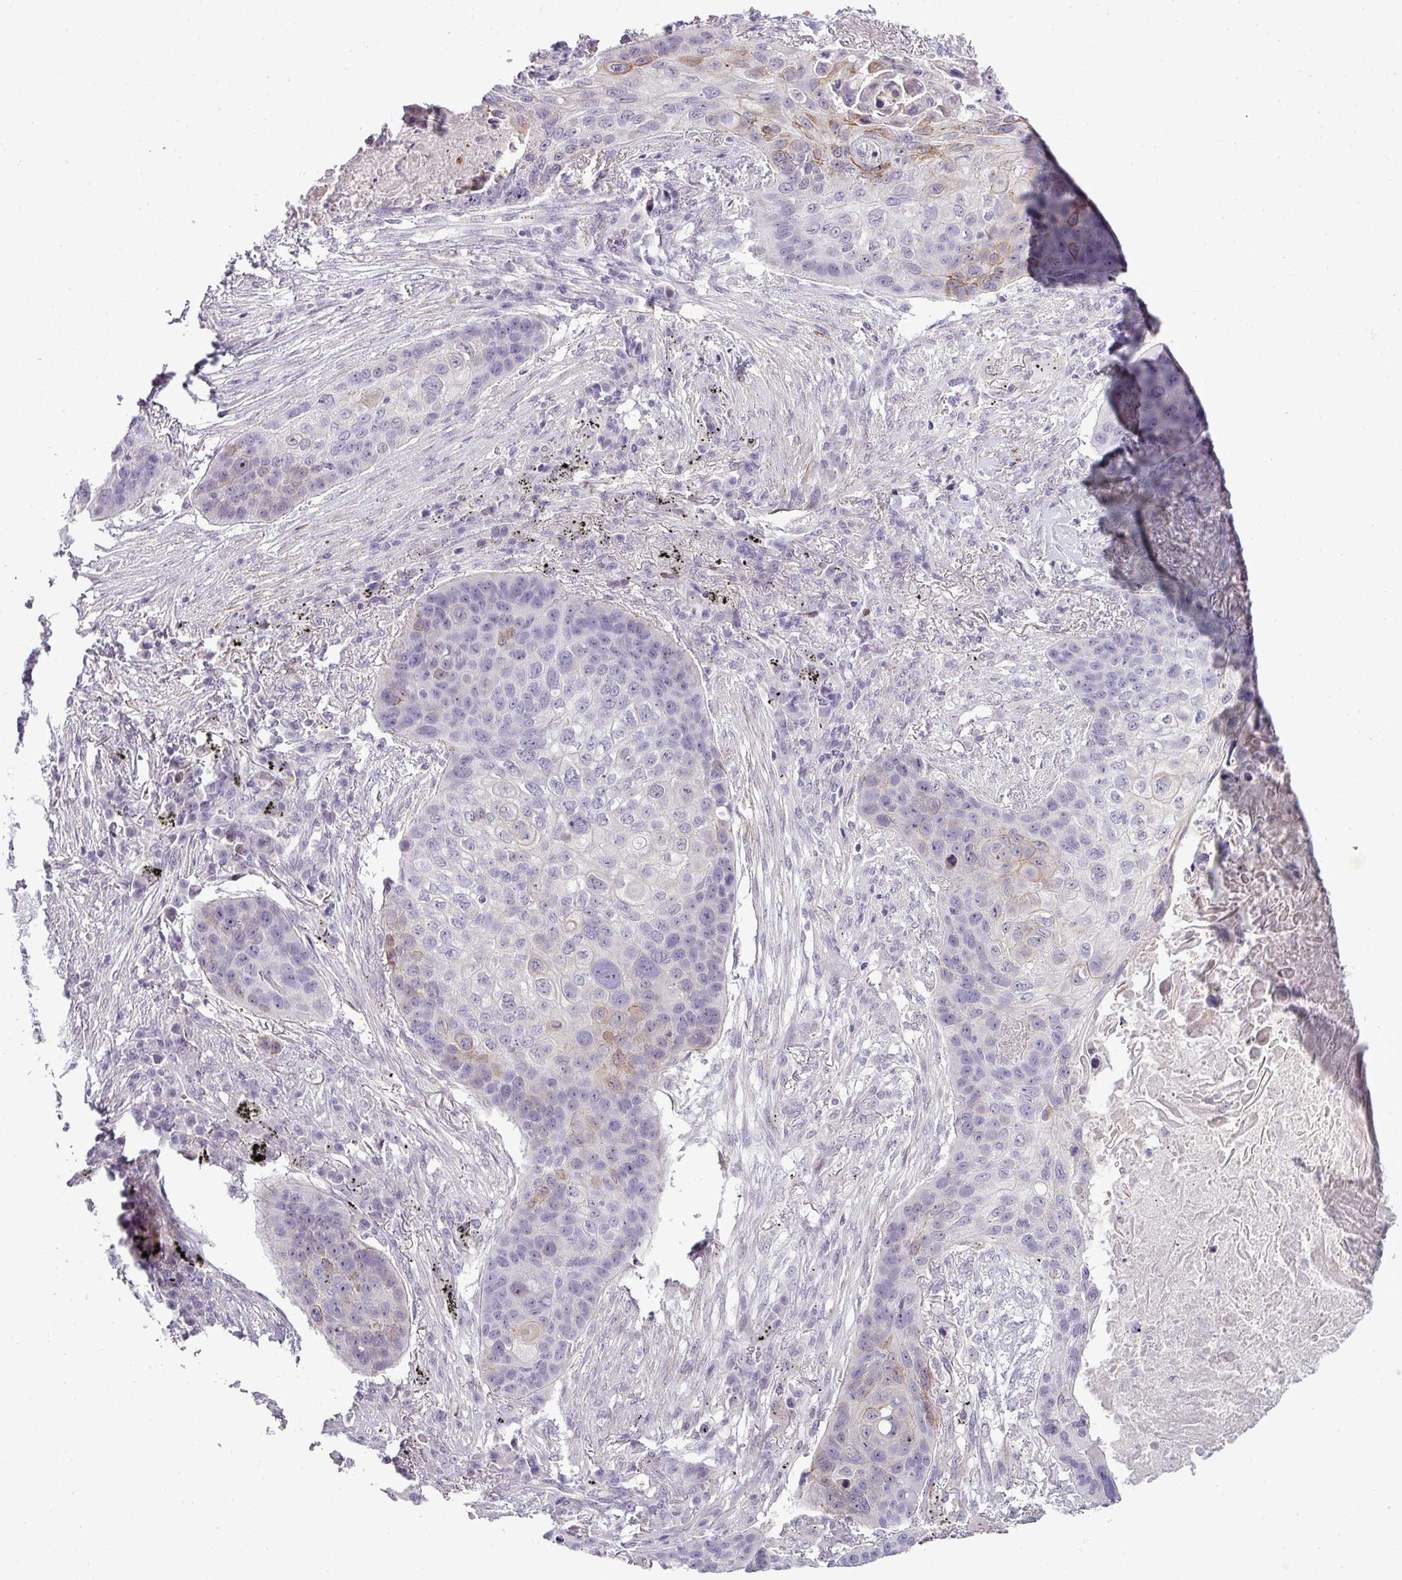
{"staining": {"intensity": "moderate", "quantity": "<25%", "location": "cytoplasmic/membranous"}, "tissue": "lung cancer", "cell_type": "Tumor cells", "image_type": "cancer", "snomed": [{"axis": "morphology", "description": "Squamous cell carcinoma, NOS"}, {"axis": "topography", "description": "Lung"}], "caption": "This is an image of immunohistochemistry (IHC) staining of lung cancer, which shows moderate positivity in the cytoplasmic/membranous of tumor cells.", "gene": "ZNF688", "patient": {"sex": "female", "age": 63}}